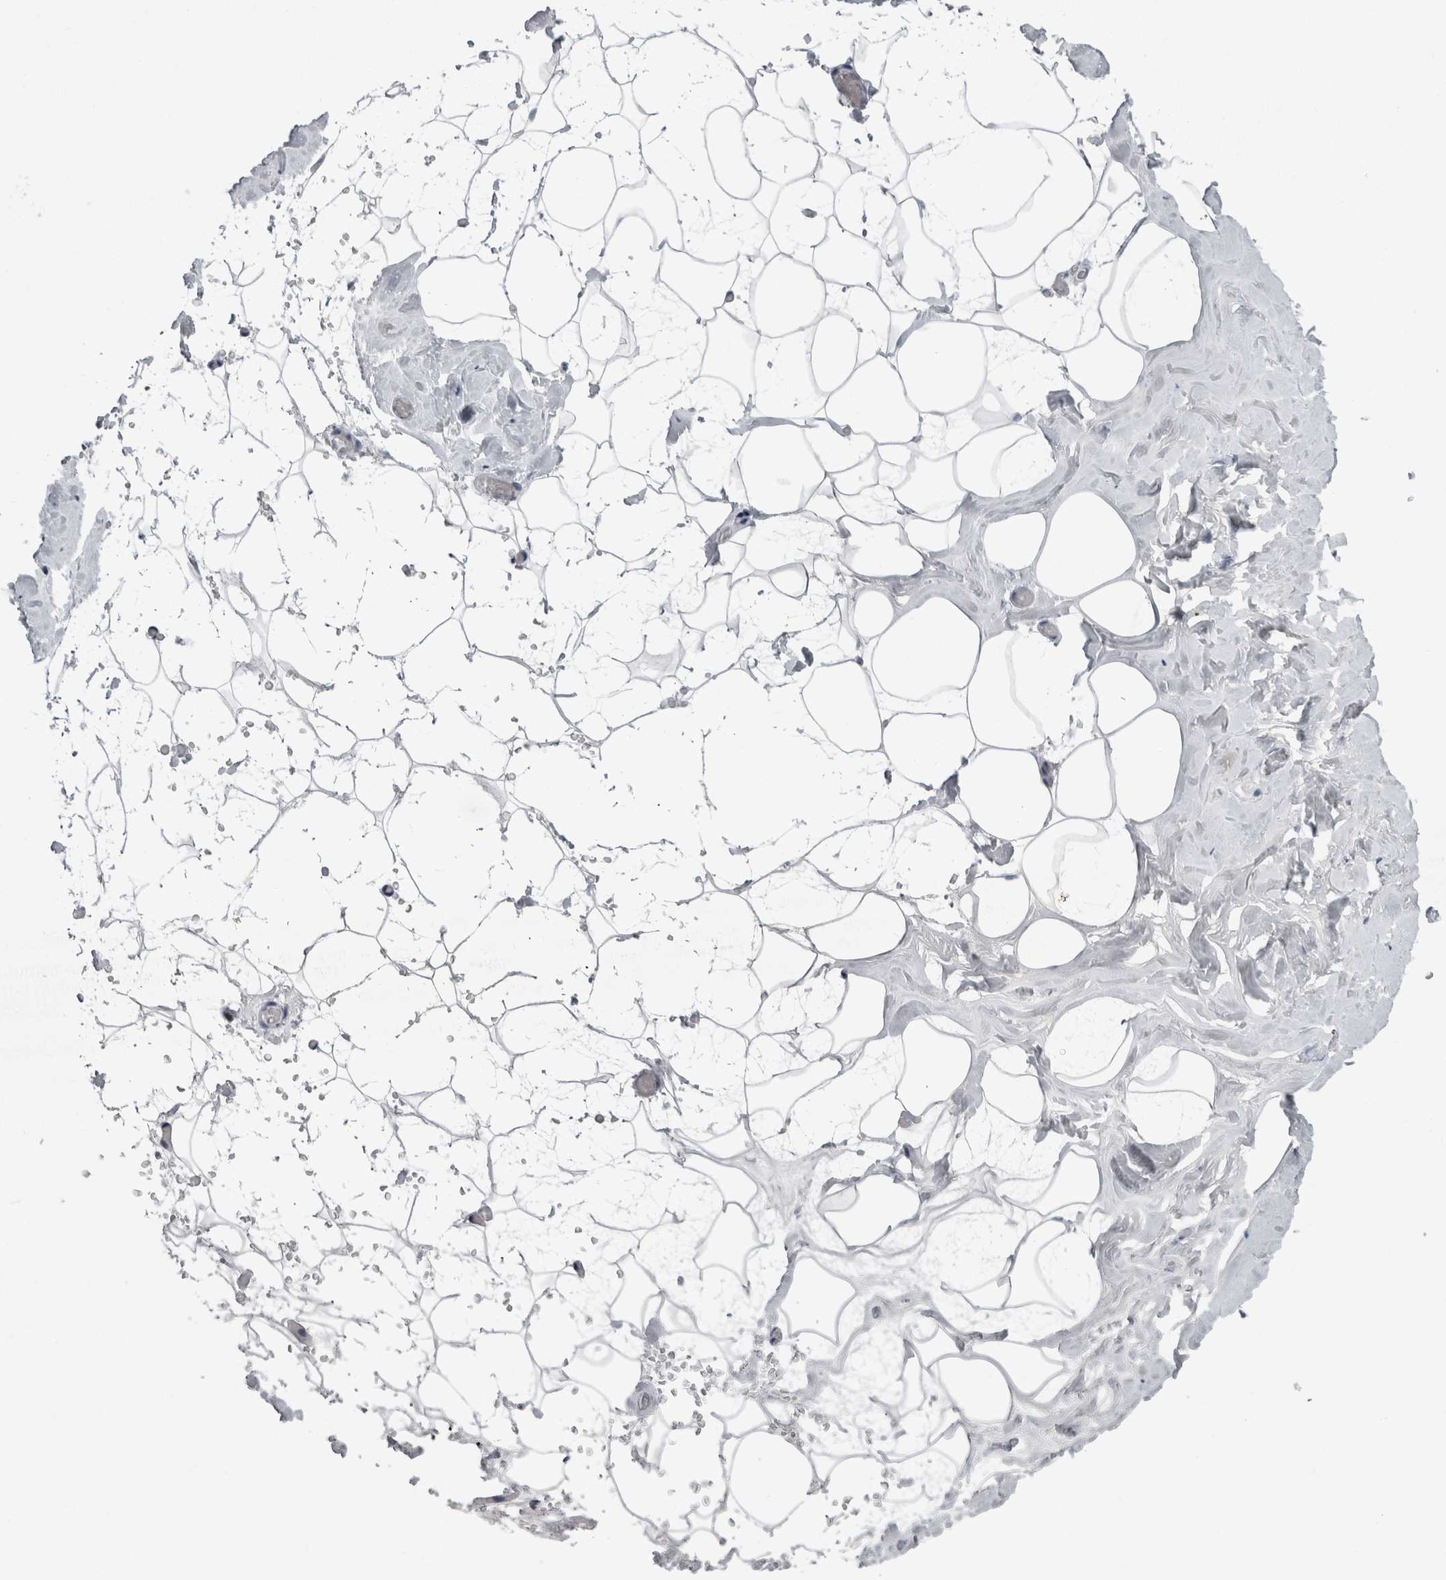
{"staining": {"intensity": "negative", "quantity": "none", "location": "none"}, "tissue": "adipose tissue", "cell_type": "Adipocytes", "image_type": "normal", "snomed": [{"axis": "morphology", "description": "Normal tissue, NOS"}, {"axis": "morphology", "description": "Fibrosis, NOS"}, {"axis": "topography", "description": "Breast"}, {"axis": "topography", "description": "Adipose tissue"}], "caption": "Immunohistochemistry image of unremarkable adipose tissue: adipose tissue stained with DAB (3,3'-diaminobenzidine) shows no significant protein positivity in adipocytes. (DAB (3,3'-diaminobenzidine) immunohistochemistry (IHC) visualized using brightfield microscopy, high magnification).", "gene": "GATM", "patient": {"sex": "female", "age": 39}}